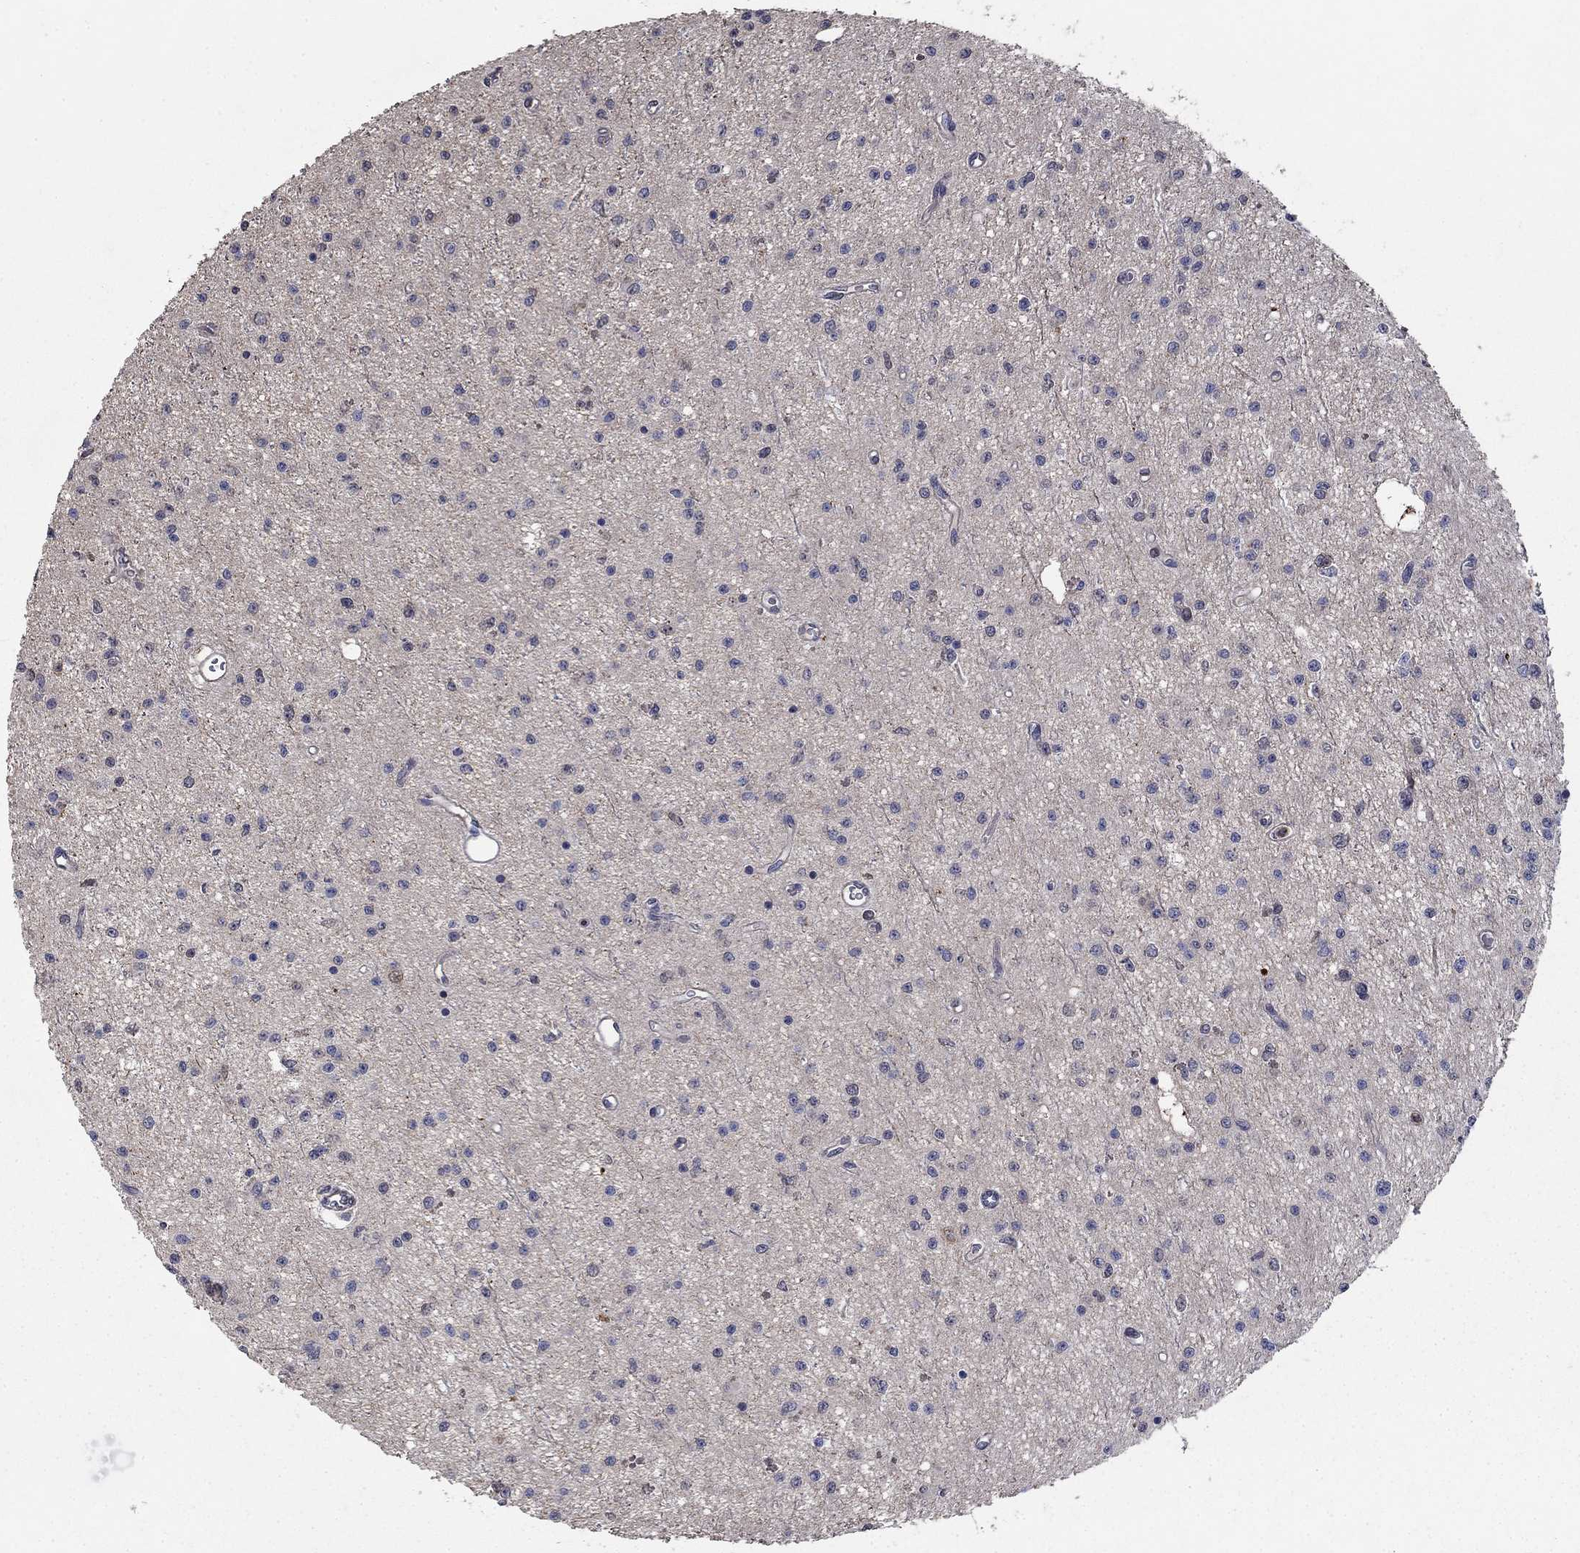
{"staining": {"intensity": "negative", "quantity": "none", "location": "none"}, "tissue": "glioma", "cell_type": "Tumor cells", "image_type": "cancer", "snomed": [{"axis": "morphology", "description": "Glioma, malignant, Low grade"}, {"axis": "topography", "description": "Brain"}], "caption": "Tumor cells are negative for brown protein staining in glioma. (DAB immunohistochemistry (IHC), high magnification).", "gene": "DVL1", "patient": {"sex": "female", "age": 45}}